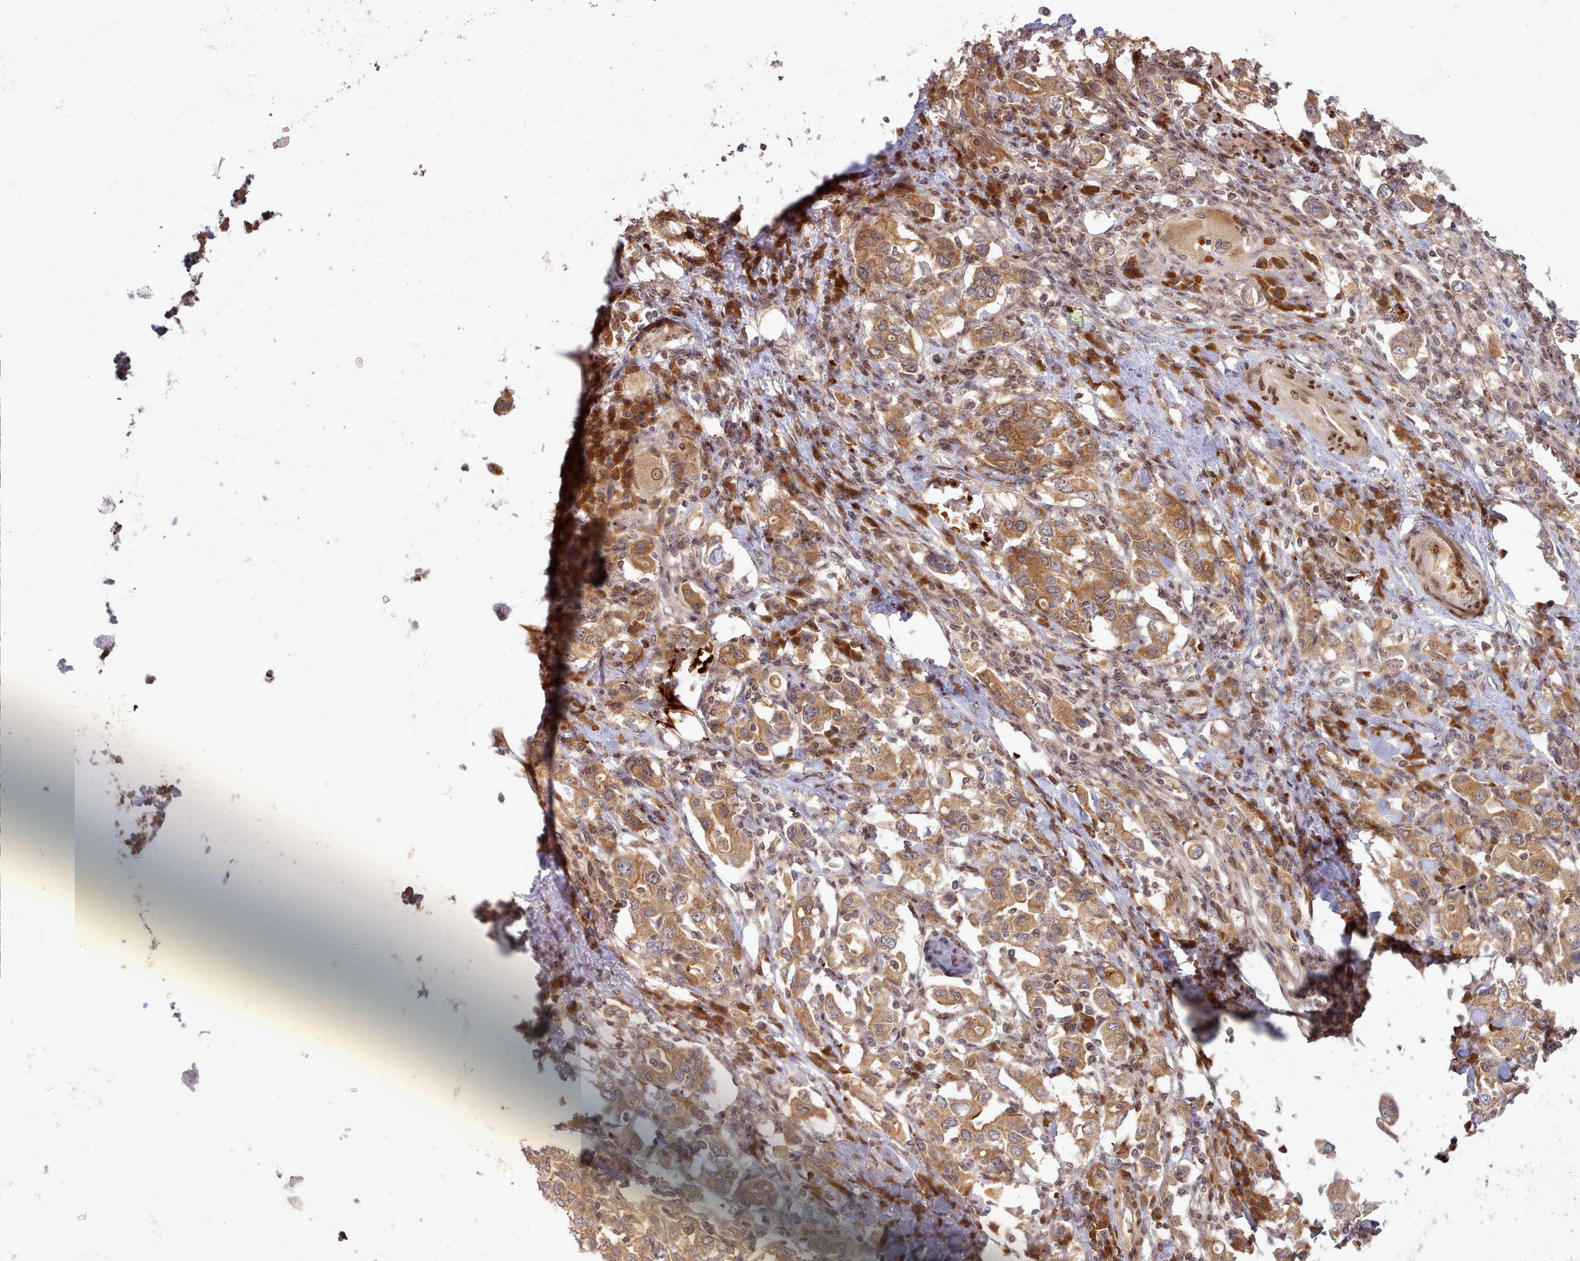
{"staining": {"intensity": "moderate", "quantity": ">75%", "location": "cytoplasmic/membranous"}, "tissue": "stomach cancer", "cell_type": "Tumor cells", "image_type": "cancer", "snomed": [{"axis": "morphology", "description": "Adenocarcinoma, NOS"}, {"axis": "topography", "description": "Stomach, upper"}, {"axis": "topography", "description": "Stomach"}], "caption": "Tumor cells reveal moderate cytoplasmic/membranous positivity in approximately >75% of cells in stomach cancer.", "gene": "UBE2G1", "patient": {"sex": "male", "age": 62}}